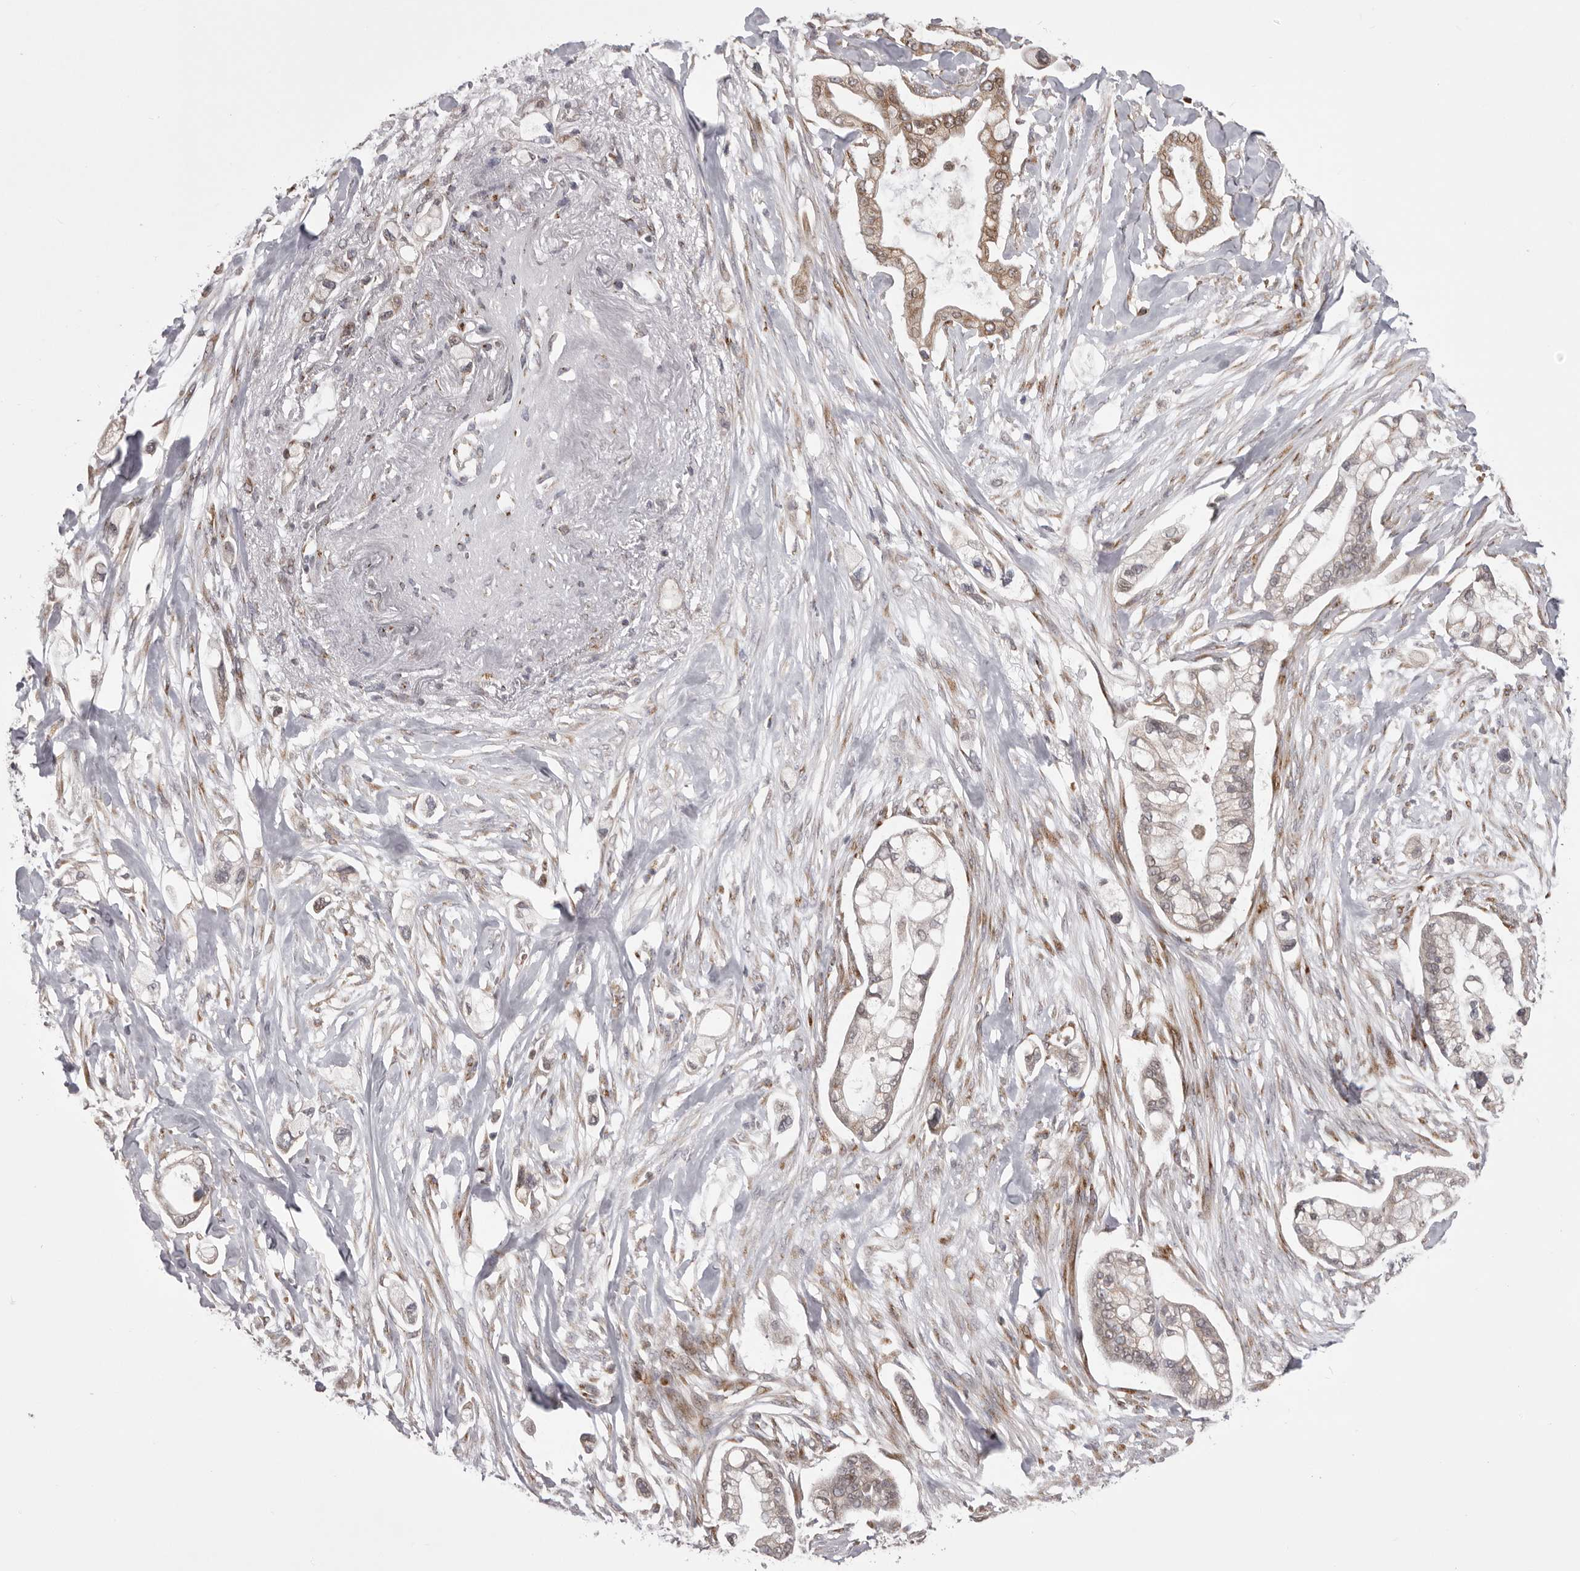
{"staining": {"intensity": "weak", "quantity": ">75%", "location": "cytoplasmic/membranous,nuclear"}, "tissue": "pancreatic cancer", "cell_type": "Tumor cells", "image_type": "cancer", "snomed": [{"axis": "morphology", "description": "Adenocarcinoma, NOS"}, {"axis": "topography", "description": "Pancreas"}], "caption": "Adenocarcinoma (pancreatic) stained with a brown dye exhibits weak cytoplasmic/membranous and nuclear positive staining in about >75% of tumor cells.", "gene": "WDR47", "patient": {"sex": "male", "age": 68}}